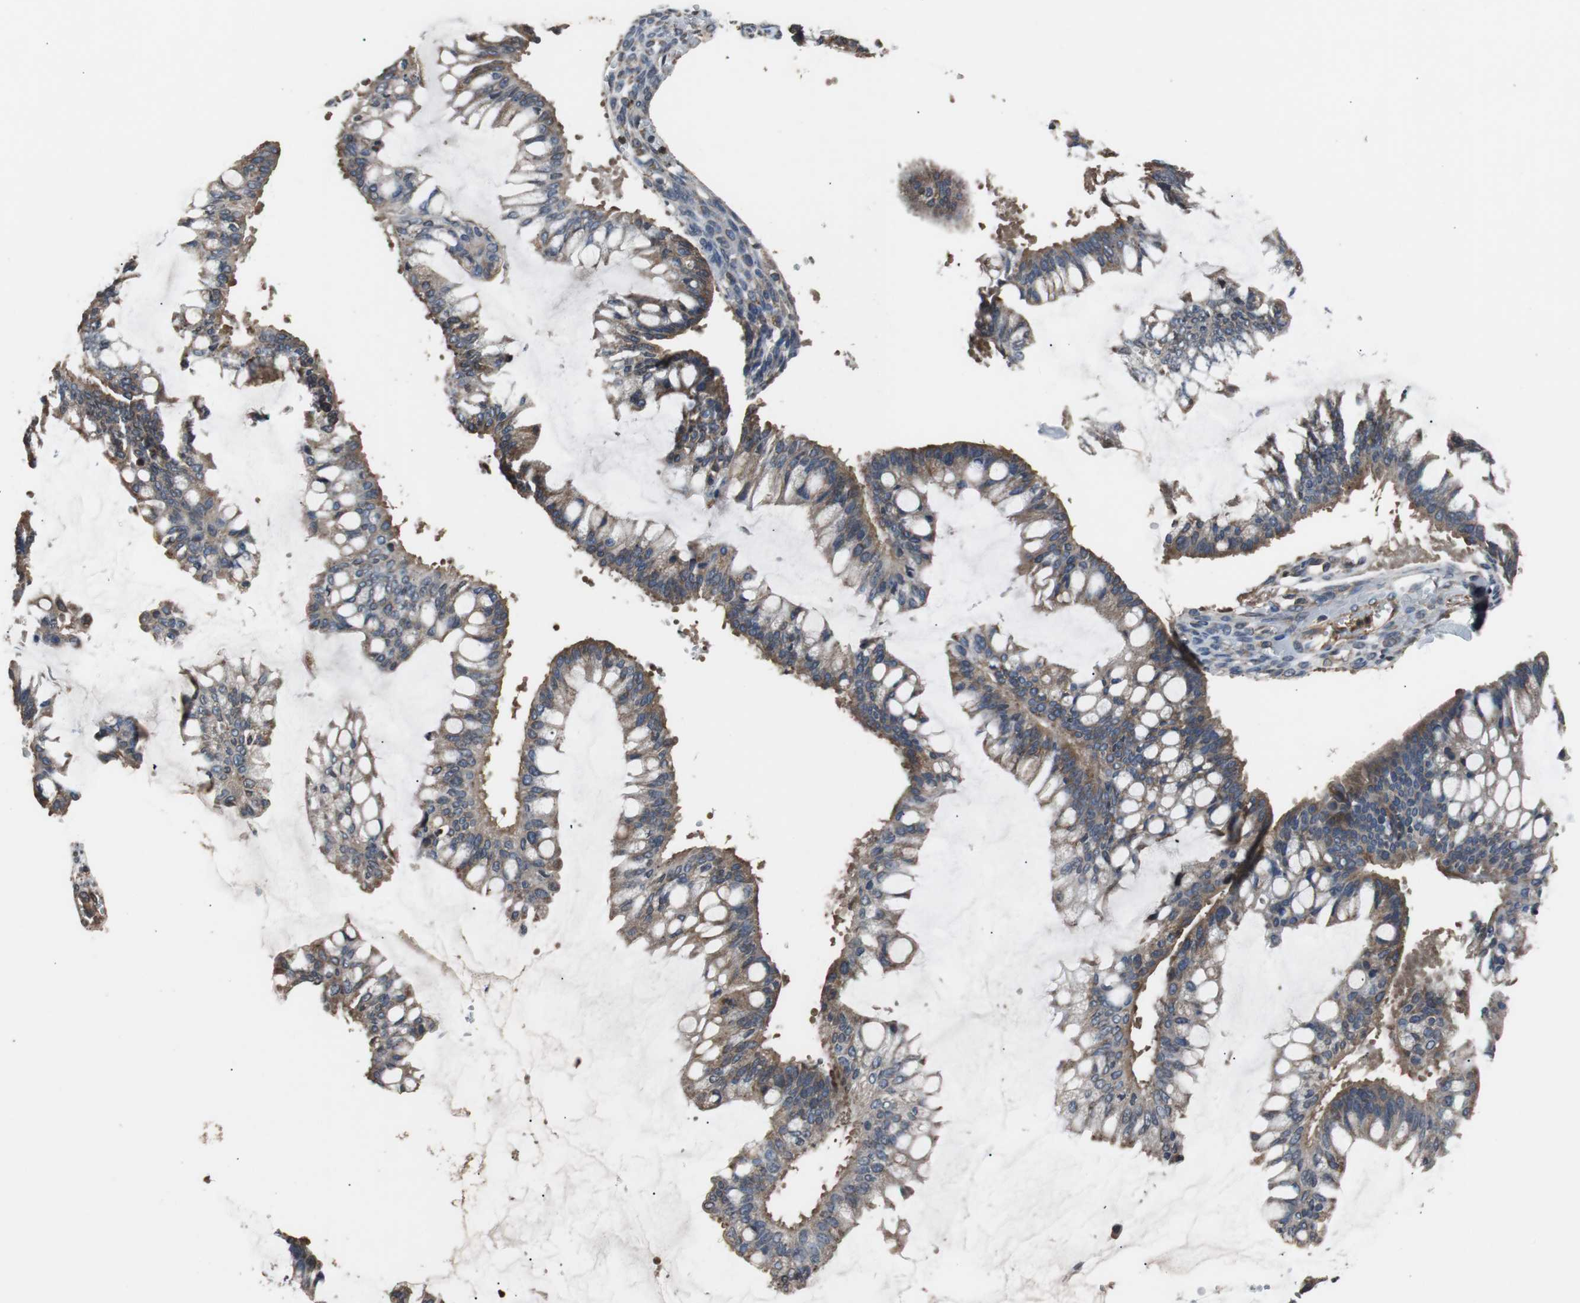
{"staining": {"intensity": "moderate", "quantity": ">75%", "location": "cytoplasmic/membranous"}, "tissue": "ovarian cancer", "cell_type": "Tumor cells", "image_type": "cancer", "snomed": [{"axis": "morphology", "description": "Cystadenocarcinoma, mucinous, NOS"}, {"axis": "topography", "description": "Ovary"}], "caption": "Protein staining displays moderate cytoplasmic/membranous positivity in approximately >75% of tumor cells in ovarian cancer (mucinous cystadenocarcinoma).", "gene": "PITRM1", "patient": {"sex": "female", "age": 73}}